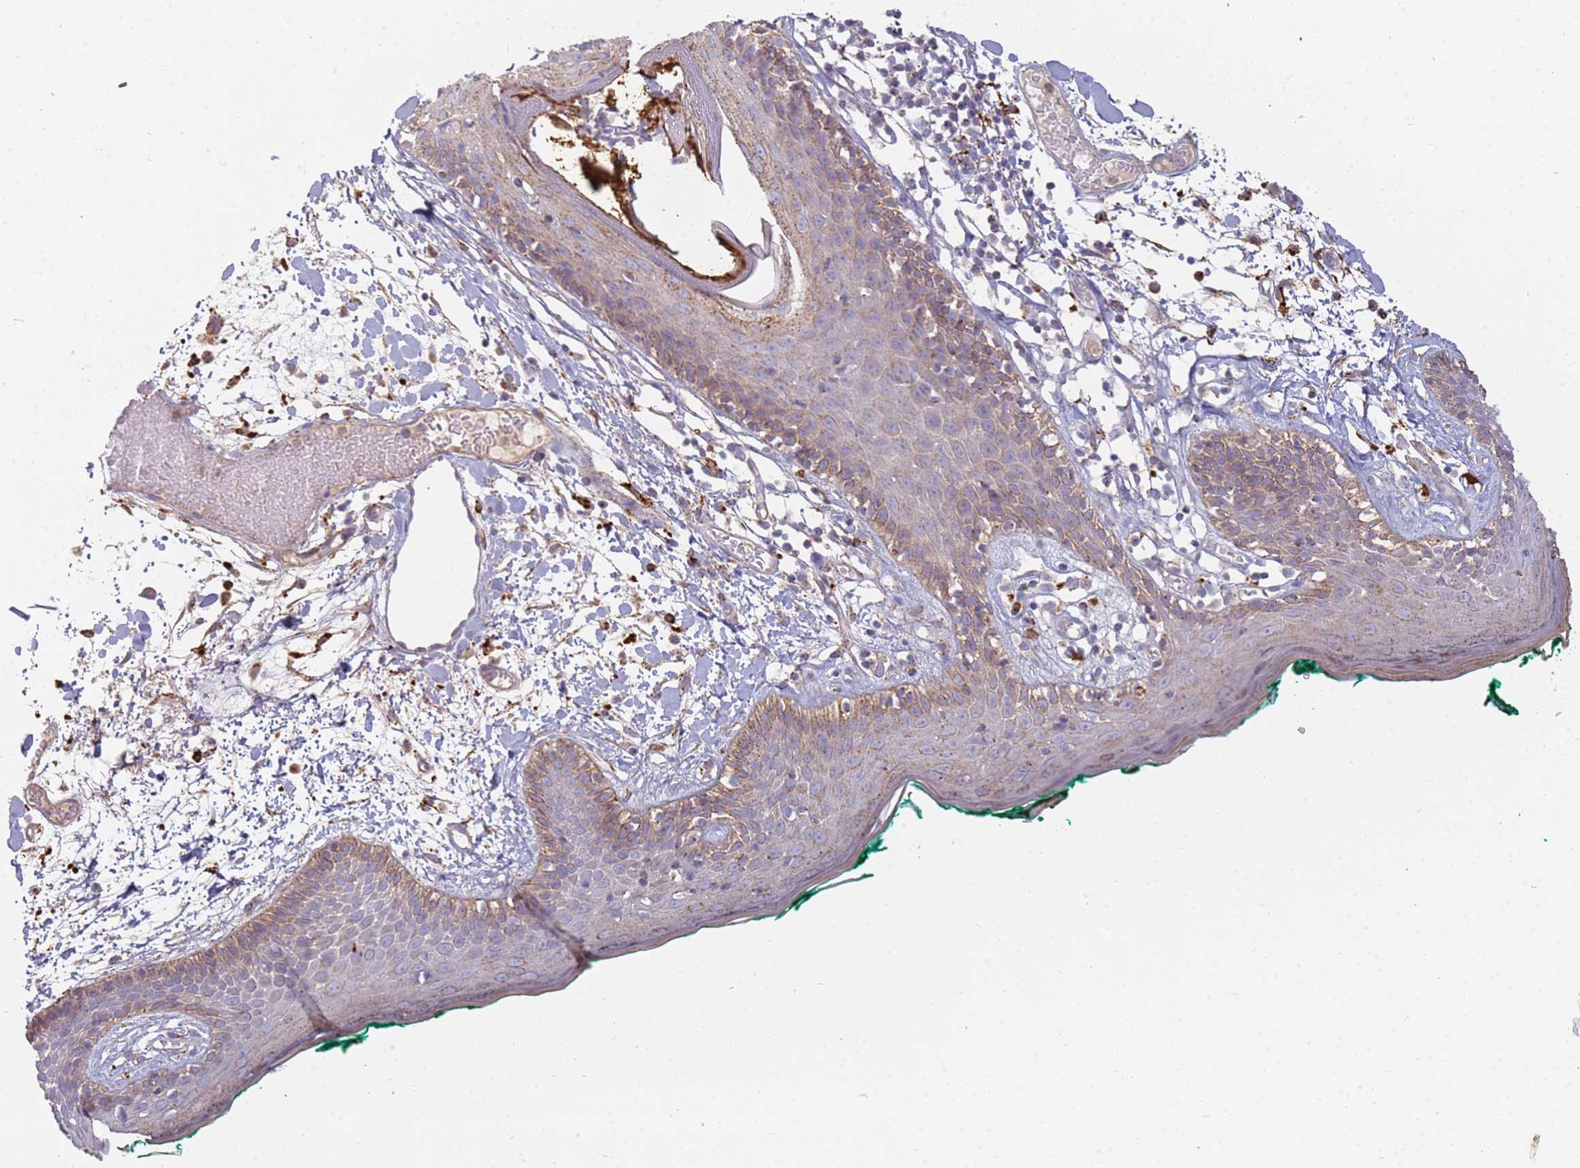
{"staining": {"intensity": "weak", "quantity": "25%-75%", "location": "cytoplasmic/membranous"}, "tissue": "skin", "cell_type": "Fibroblasts", "image_type": "normal", "snomed": [{"axis": "morphology", "description": "Normal tissue, NOS"}, {"axis": "topography", "description": "Skin"}], "caption": "Immunohistochemistry photomicrograph of normal skin: skin stained using IHC exhibits low levels of weak protein expression localized specifically in the cytoplasmic/membranous of fibroblasts, appearing as a cytoplasmic/membranous brown color.", "gene": "TMEM229B", "patient": {"sex": "male", "age": 79}}